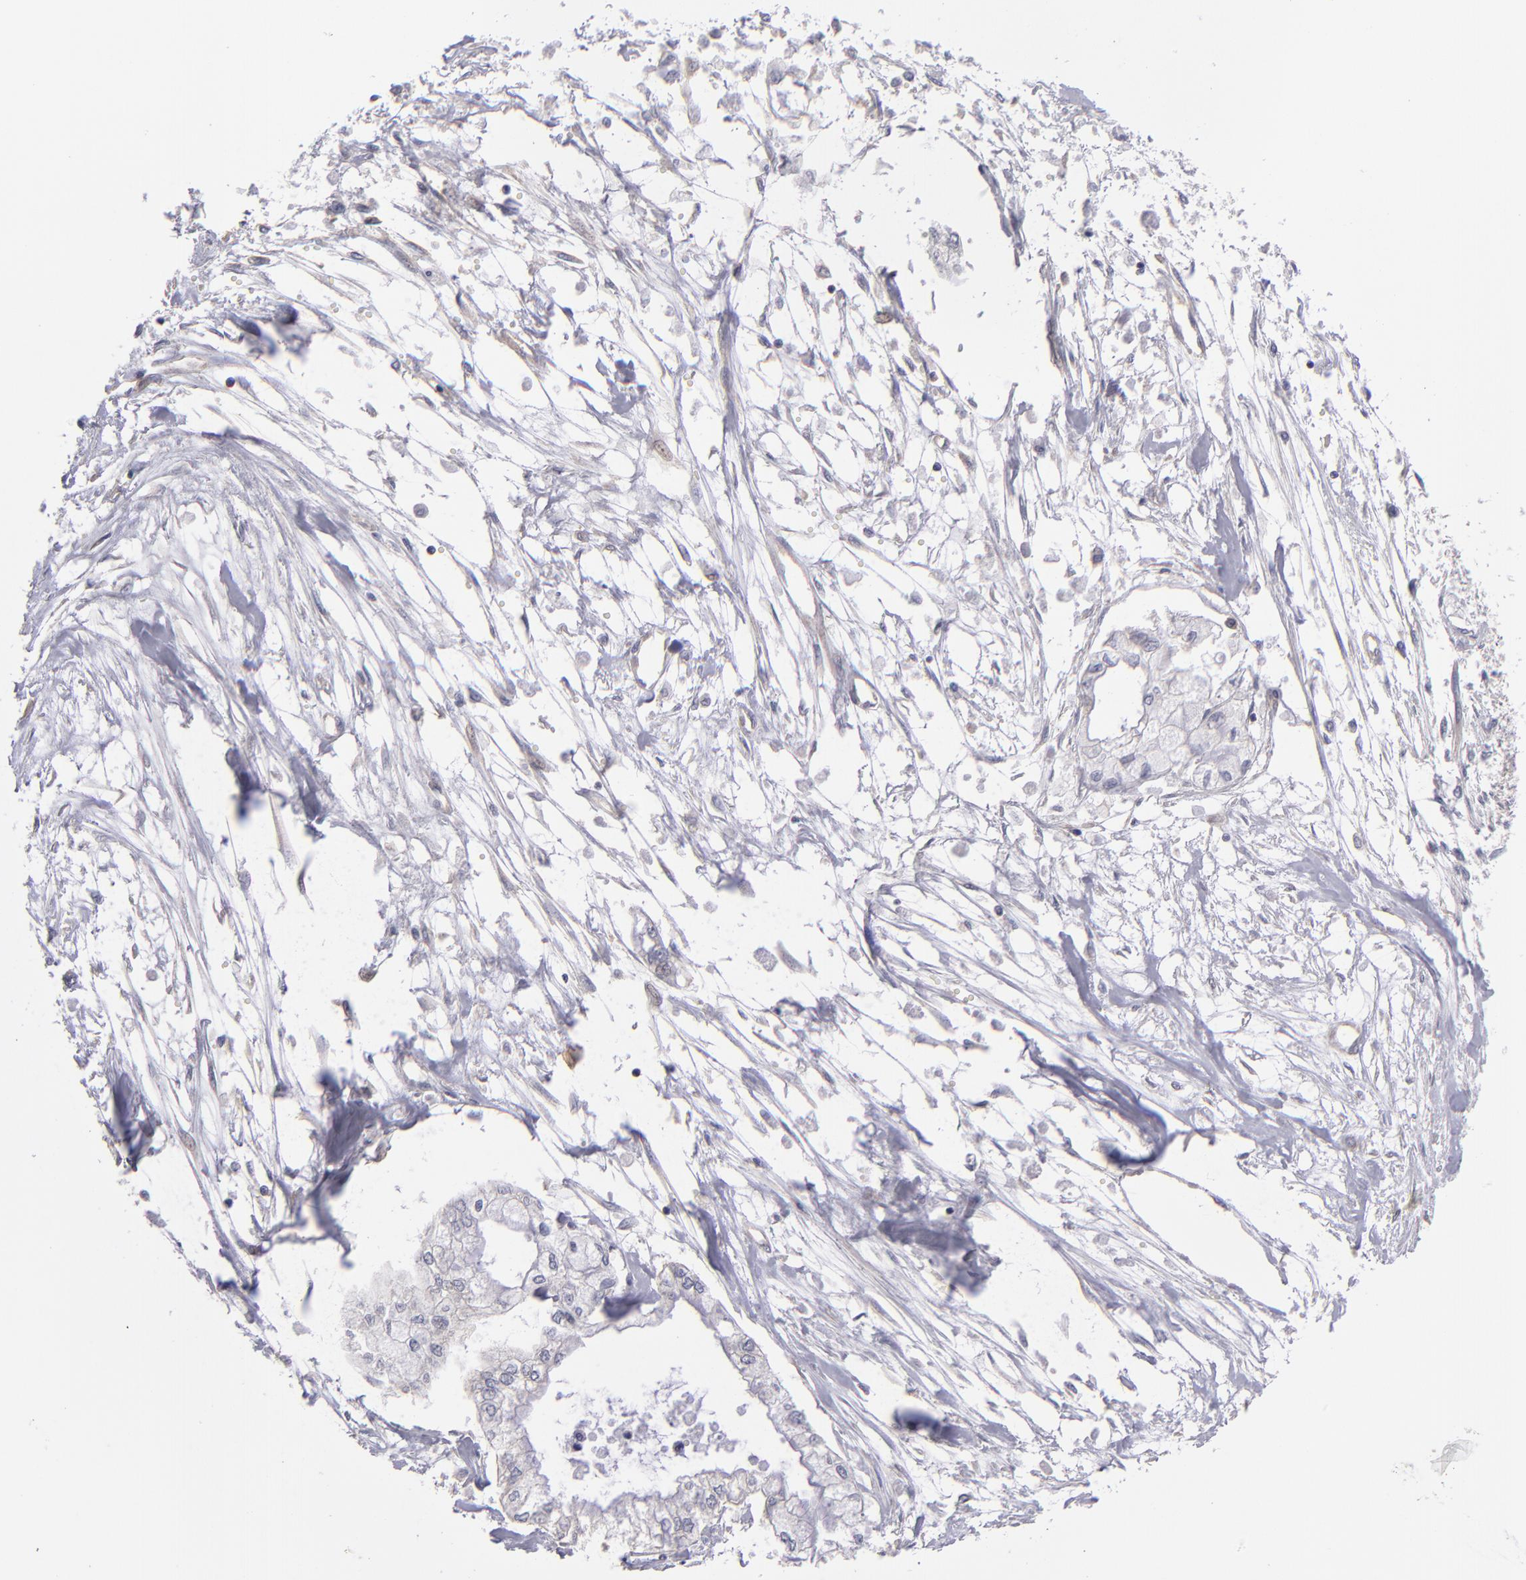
{"staining": {"intensity": "weak", "quantity": "<25%", "location": "cytoplasmic/membranous"}, "tissue": "pancreatic cancer", "cell_type": "Tumor cells", "image_type": "cancer", "snomed": [{"axis": "morphology", "description": "Adenocarcinoma, NOS"}, {"axis": "topography", "description": "Pancreas"}], "caption": "The IHC histopathology image has no significant expression in tumor cells of pancreatic adenocarcinoma tissue. Brightfield microscopy of immunohistochemistry stained with DAB (brown) and hematoxylin (blue), captured at high magnification.", "gene": "EIF3L", "patient": {"sex": "male", "age": 79}}